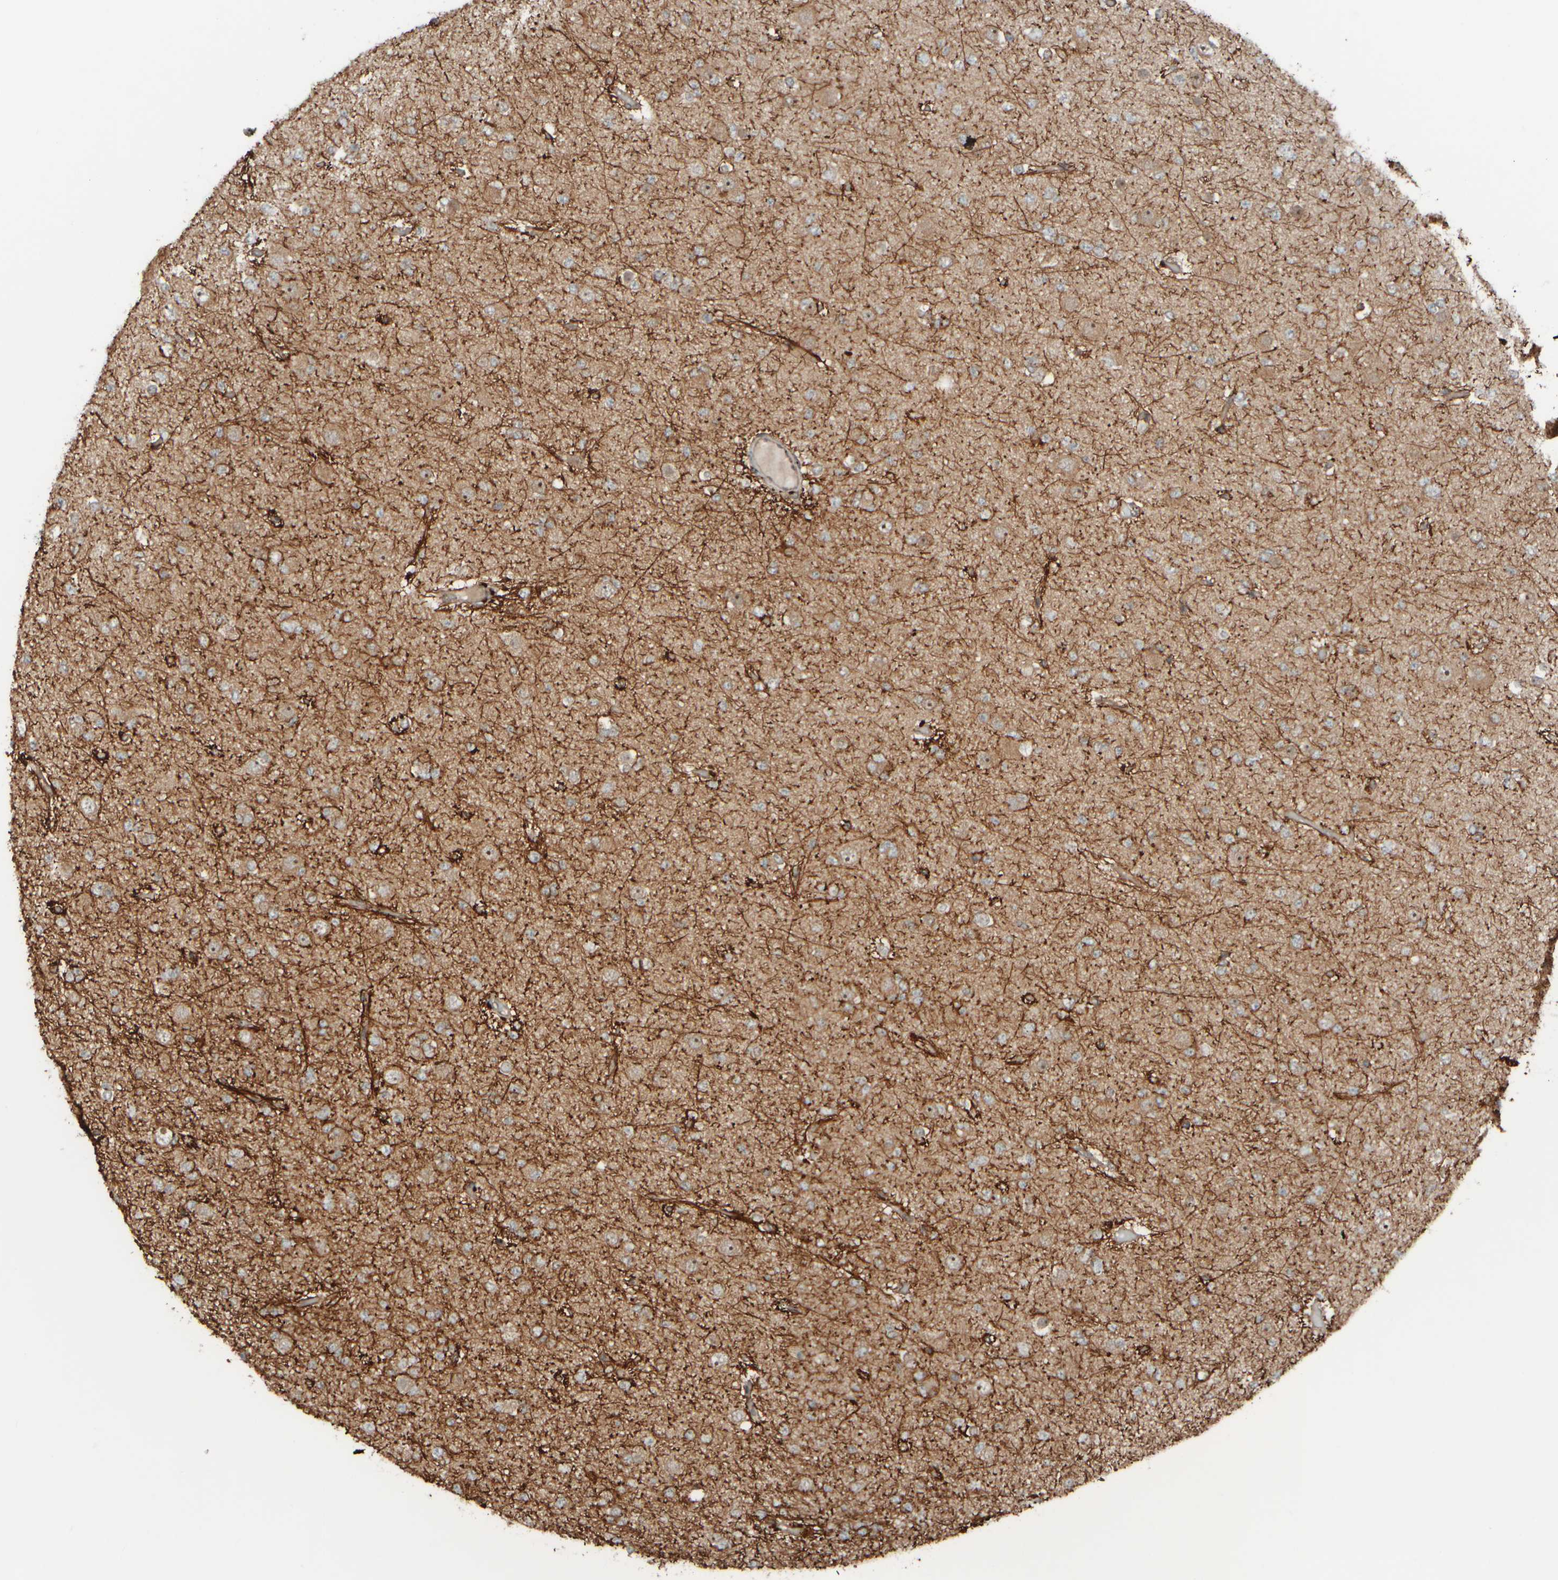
{"staining": {"intensity": "moderate", "quantity": ">75%", "location": "cytoplasmic/membranous"}, "tissue": "glioma", "cell_type": "Tumor cells", "image_type": "cancer", "snomed": [{"axis": "morphology", "description": "Glioma, malignant, Low grade"}, {"axis": "topography", "description": "Brain"}], "caption": "DAB (3,3'-diaminobenzidine) immunohistochemical staining of glioma demonstrates moderate cytoplasmic/membranous protein positivity in about >75% of tumor cells. The staining was performed using DAB (3,3'-diaminobenzidine) to visualize the protein expression in brown, while the nuclei were stained in blue with hematoxylin (Magnification: 20x).", "gene": "GIGYF1", "patient": {"sex": "female", "age": 22}}